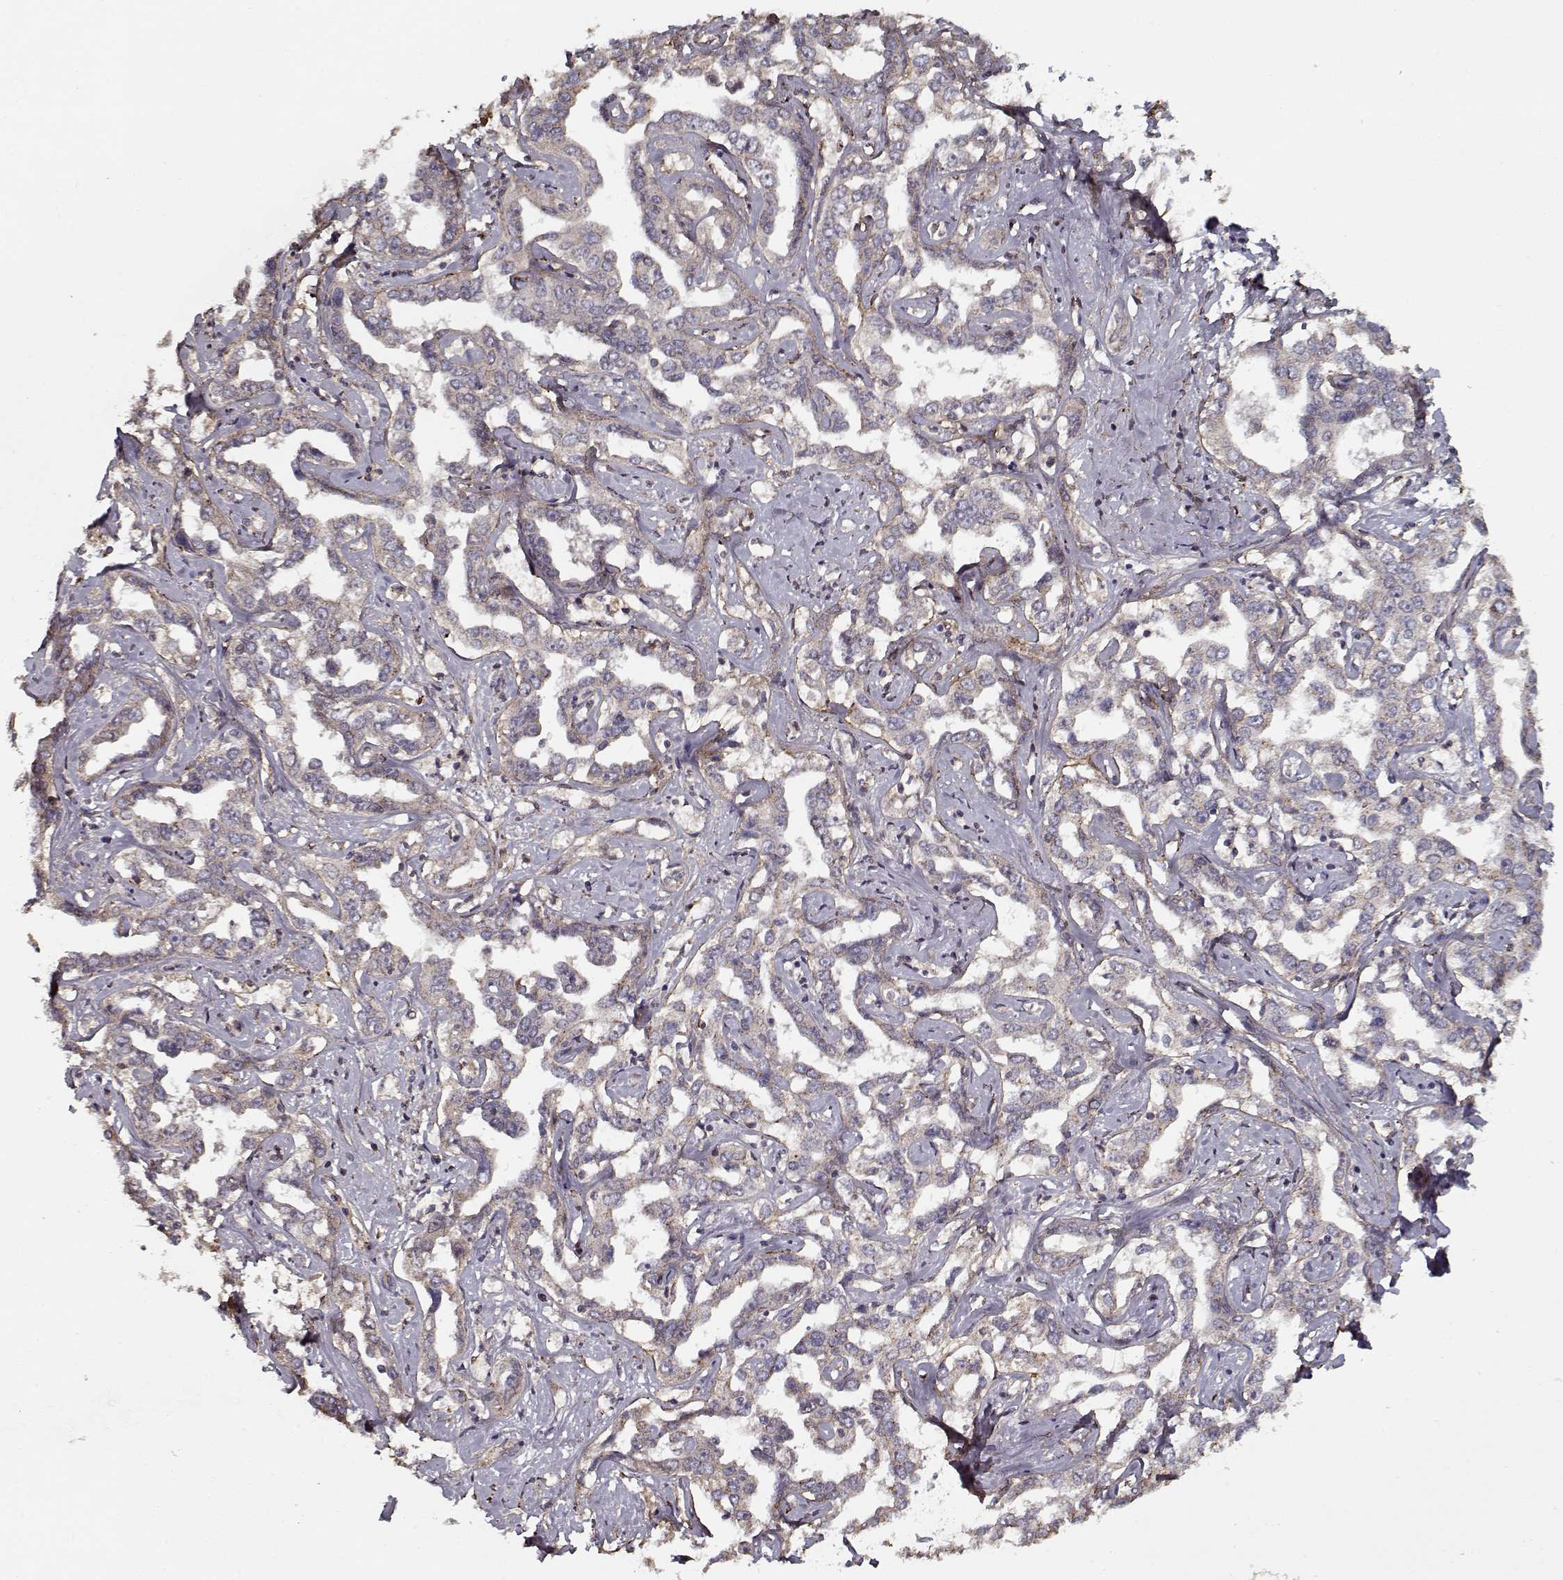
{"staining": {"intensity": "weak", "quantity": ">75%", "location": "cytoplasmic/membranous"}, "tissue": "liver cancer", "cell_type": "Tumor cells", "image_type": "cancer", "snomed": [{"axis": "morphology", "description": "Cholangiocarcinoma"}, {"axis": "topography", "description": "Liver"}], "caption": "IHC (DAB (3,3'-diaminobenzidine)) staining of liver cancer (cholangiocarcinoma) displays weak cytoplasmic/membranous protein positivity in about >75% of tumor cells.", "gene": "LAMA2", "patient": {"sex": "male", "age": 59}}